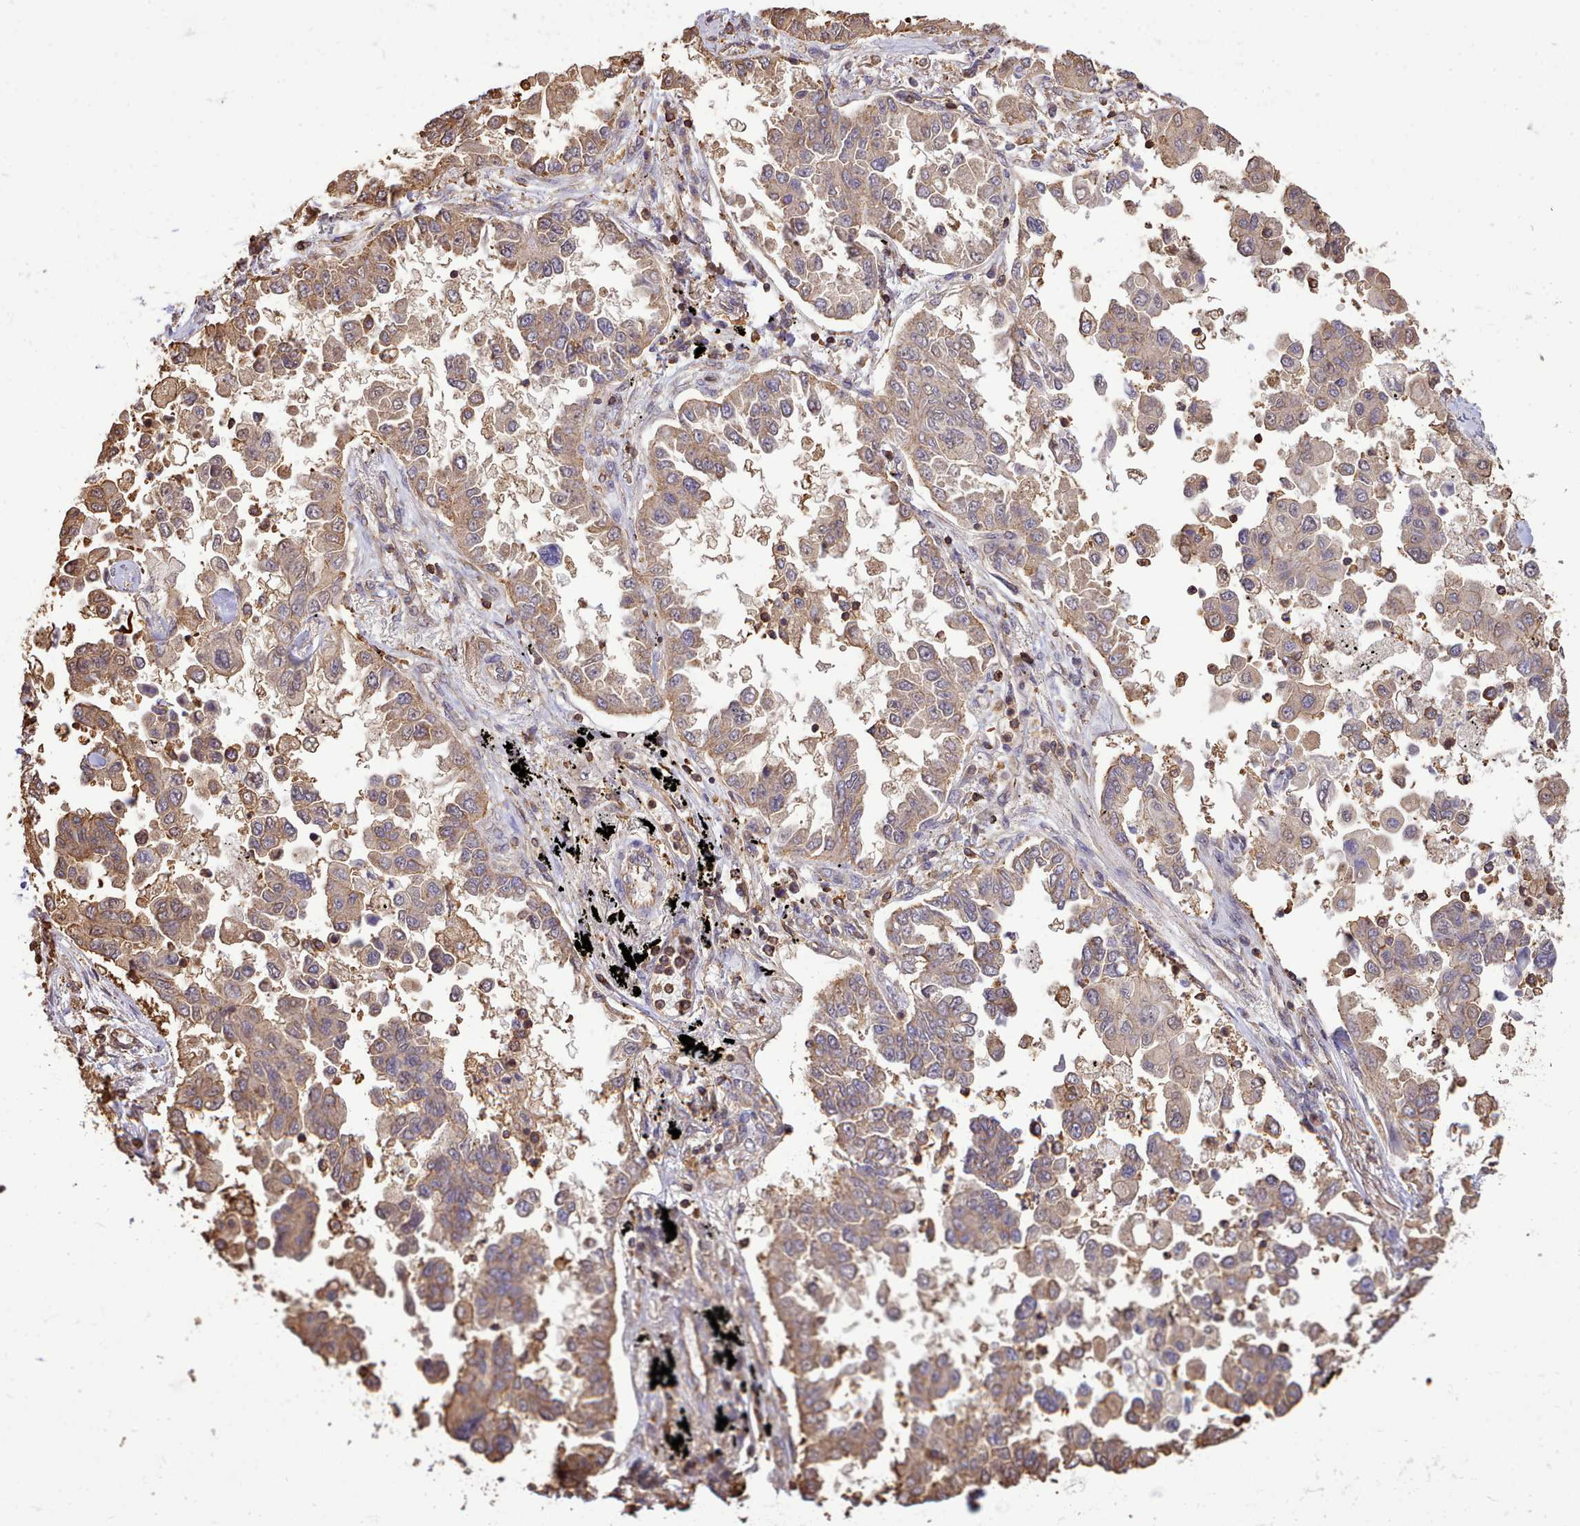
{"staining": {"intensity": "moderate", "quantity": "25%-75%", "location": "cytoplasmic/membranous"}, "tissue": "lung cancer", "cell_type": "Tumor cells", "image_type": "cancer", "snomed": [{"axis": "morphology", "description": "Adenocarcinoma, NOS"}, {"axis": "topography", "description": "Lung"}], "caption": "Lung adenocarcinoma tissue reveals moderate cytoplasmic/membranous positivity in about 25%-75% of tumor cells", "gene": "CAPZA1", "patient": {"sex": "female", "age": 67}}